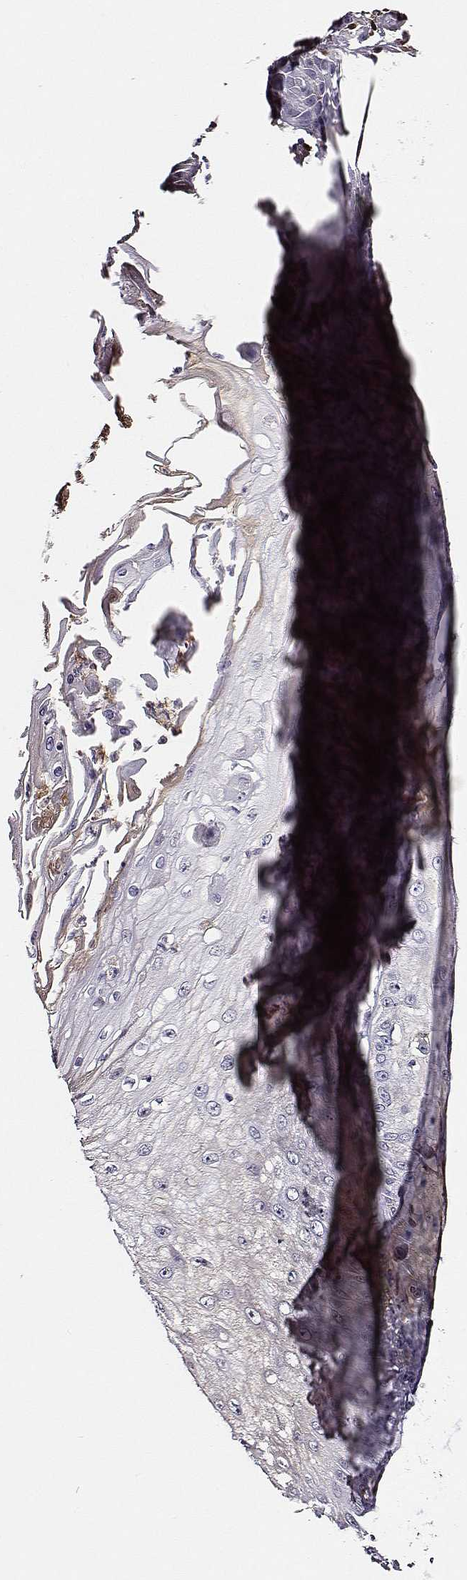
{"staining": {"intensity": "negative", "quantity": "none", "location": "none"}, "tissue": "skin cancer", "cell_type": "Tumor cells", "image_type": "cancer", "snomed": [{"axis": "morphology", "description": "Squamous cell carcinoma, NOS"}, {"axis": "topography", "description": "Skin"}], "caption": "This is an immunohistochemistry histopathology image of squamous cell carcinoma (skin). There is no staining in tumor cells.", "gene": "TF", "patient": {"sex": "male", "age": 70}}